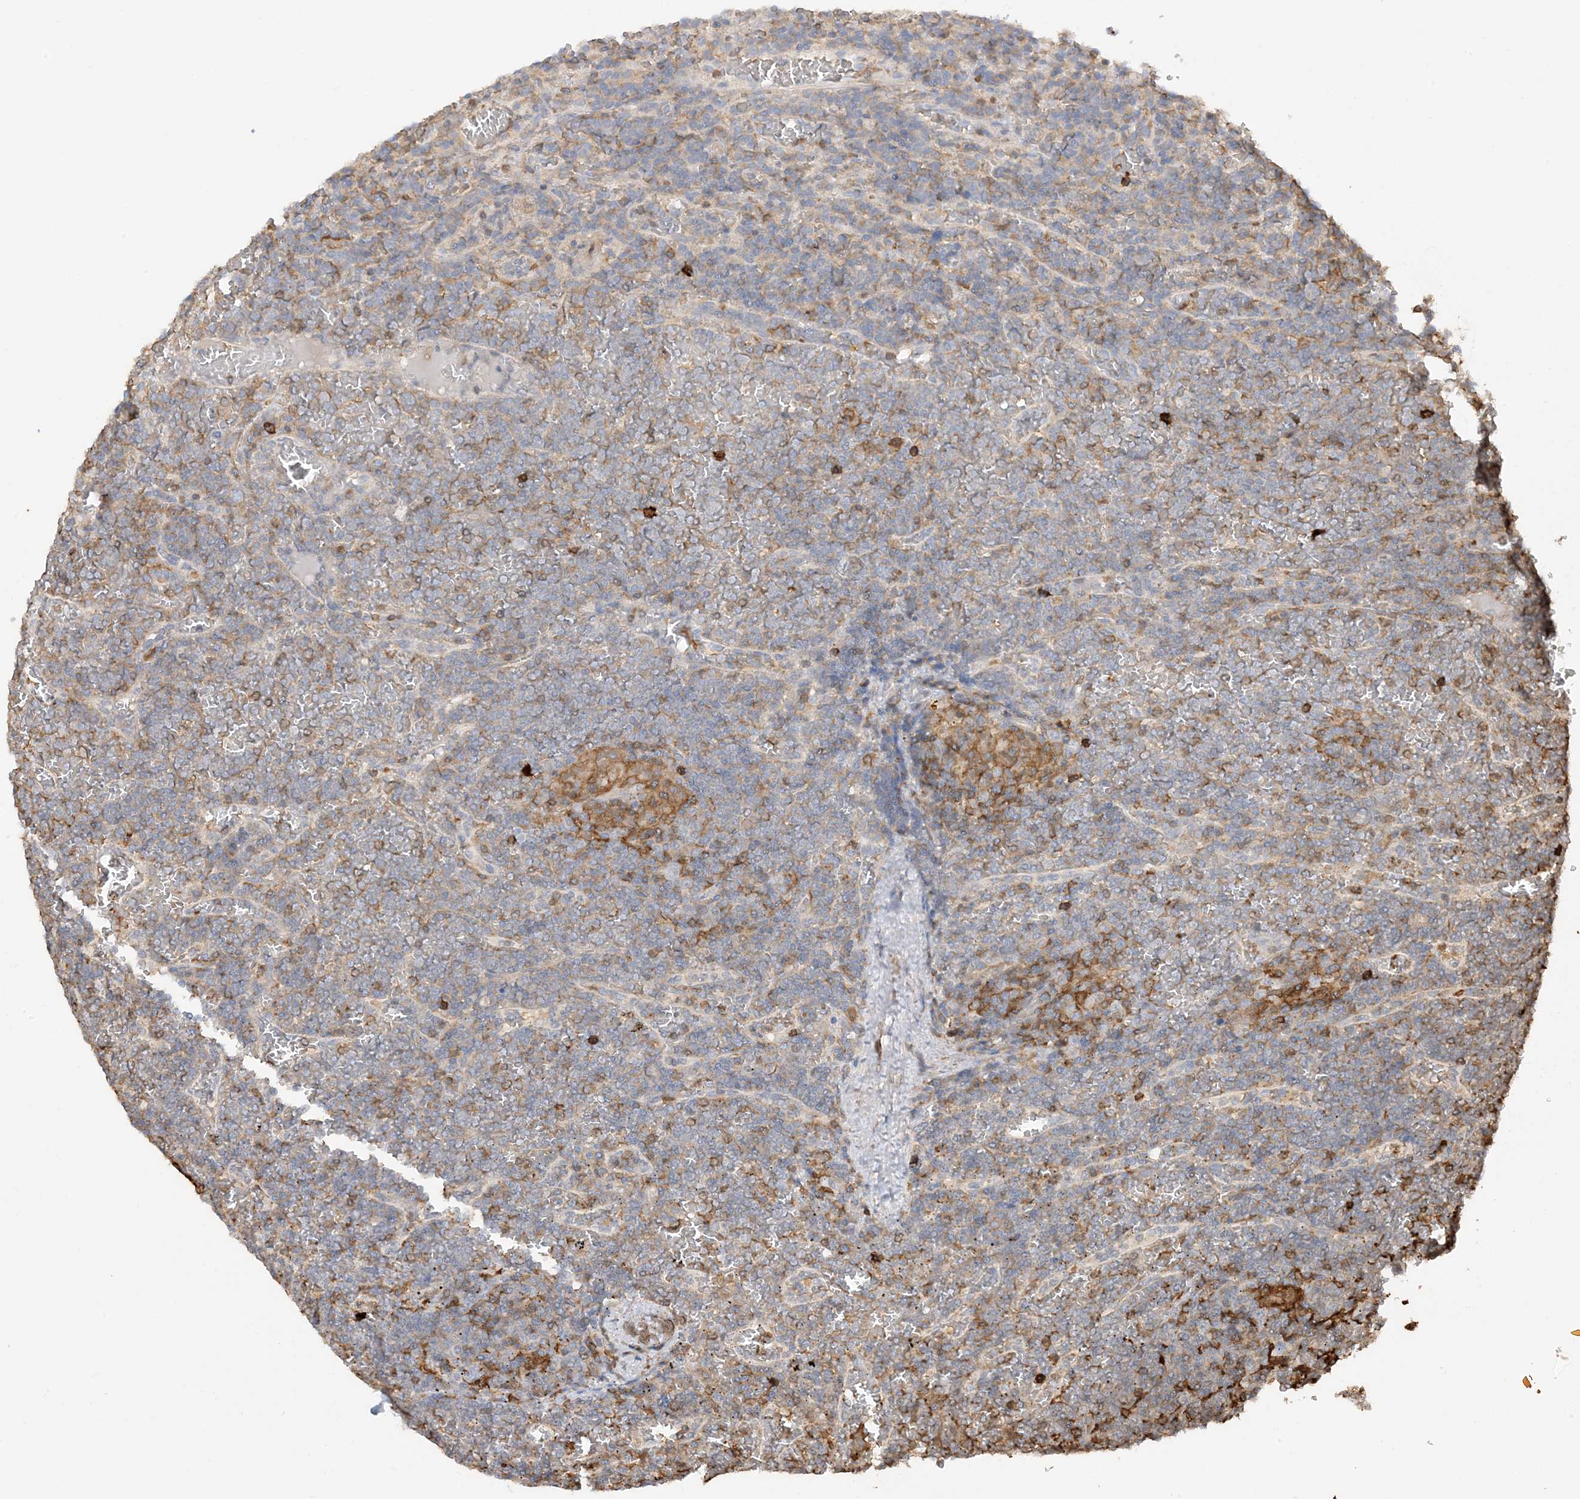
{"staining": {"intensity": "moderate", "quantity": "<25%", "location": "cytoplasmic/membranous"}, "tissue": "lymphoma", "cell_type": "Tumor cells", "image_type": "cancer", "snomed": [{"axis": "morphology", "description": "Malignant lymphoma, non-Hodgkin's type, Low grade"}, {"axis": "topography", "description": "Spleen"}], "caption": "Immunohistochemistry micrograph of lymphoma stained for a protein (brown), which demonstrates low levels of moderate cytoplasmic/membranous positivity in about <25% of tumor cells.", "gene": "PHACTR2", "patient": {"sex": "female", "age": 19}}